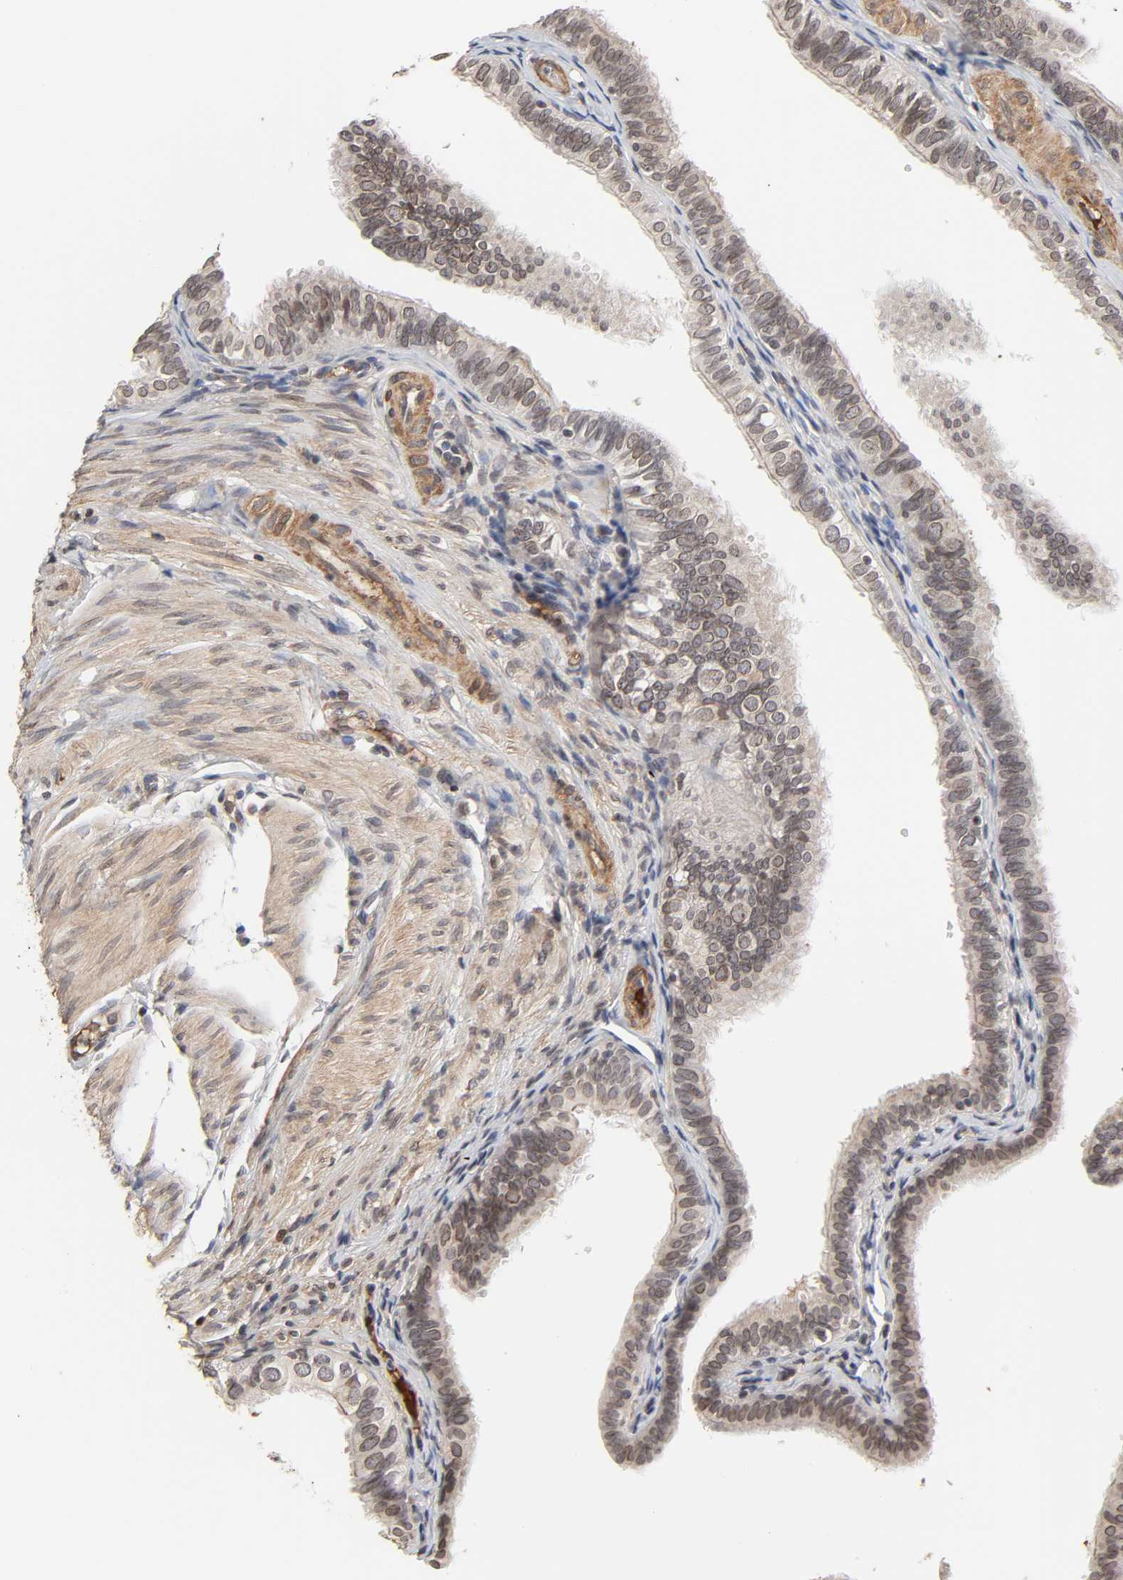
{"staining": {"intensity": "moderate", "quantity": ">75%", "location": "cytoplasmic/membranous,nuclear"}, "tissue": "fallopian tube", "cell_type": "Glandular cells", "image_type": "normal", "snomed": [{"axis": "morphology", "description": "Normal tissue, NOS"}, {"axis": "morphology", "description": "Dermoid, NOS"}, {"axis": "topography", "description": "Fallopian tube"}], "caption": "Benign fallopian tube exhibits moderate cytoplasmic/membranous,nuclear staining in about >75% of glandular cells.", "gene": "CPN2", "patient": {"sex": "female", "age": 33}}